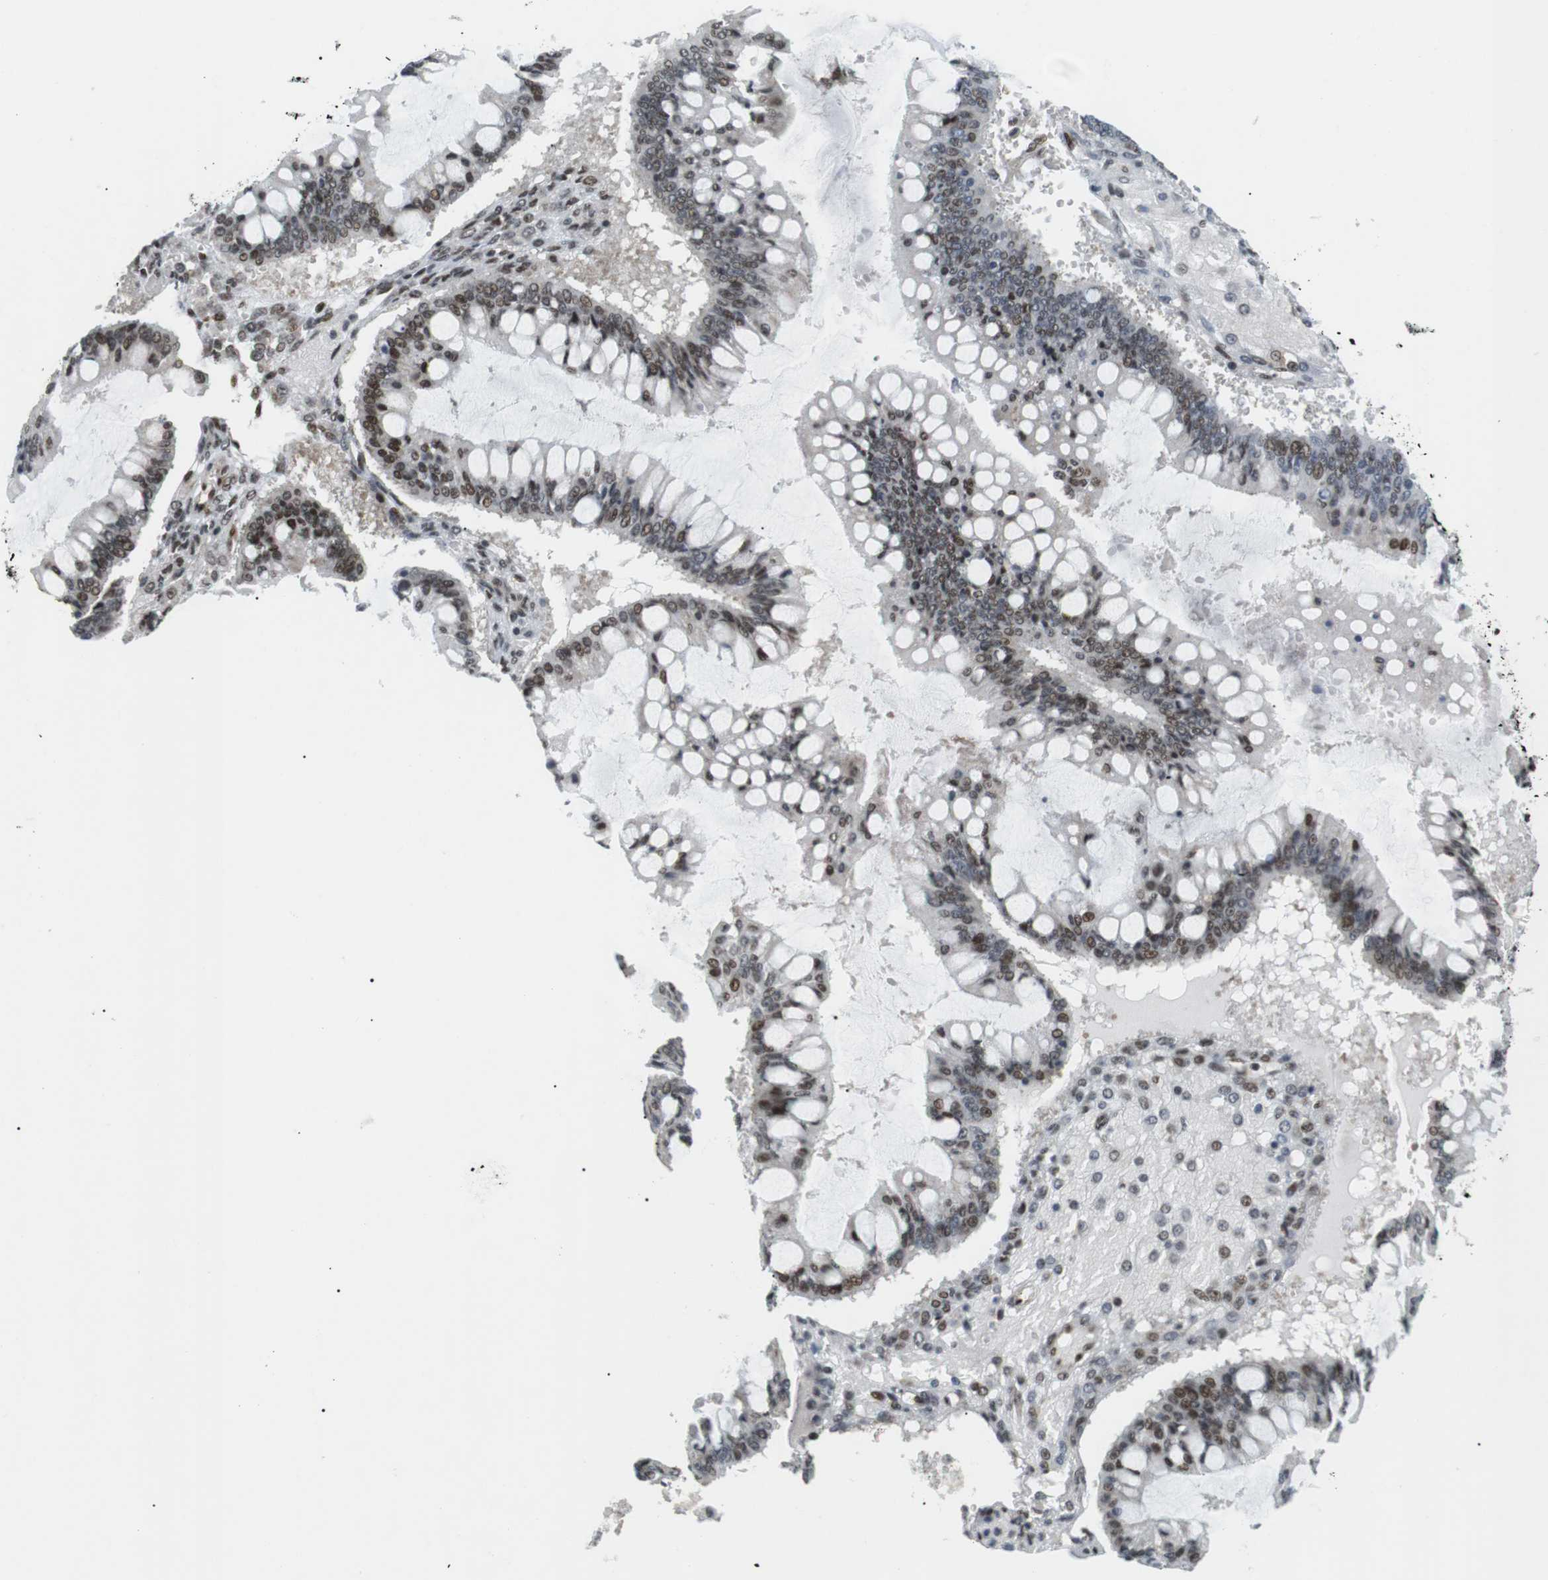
{"staining": {"intensity": "moderate", "quantity": "25%-75%", "location": "nuclear"}, "tissue": "ovarian cancer", "cell_type": "Tumor cells", "image_type": "cancer", "snomed": [{"axis": "morphology", "description": "Cystadenocarcinoma, mucinous, NOS"}, {"axis": "topography", "description": "Ovary"}], "caption": "Immunohistochemistry (IHC) histopathology image of neoplastic tissue: ovarian cancer (mucinous cystadenocarcinoma) stained using immunohistochemistry (IHC) reveals medium levels of moderate protein expression localized specifically in the nuclear of tumor cells, appearing as a nuclear brown color.", "gene": "CDC27", "patient": {"sex": "female", "age": 73}}